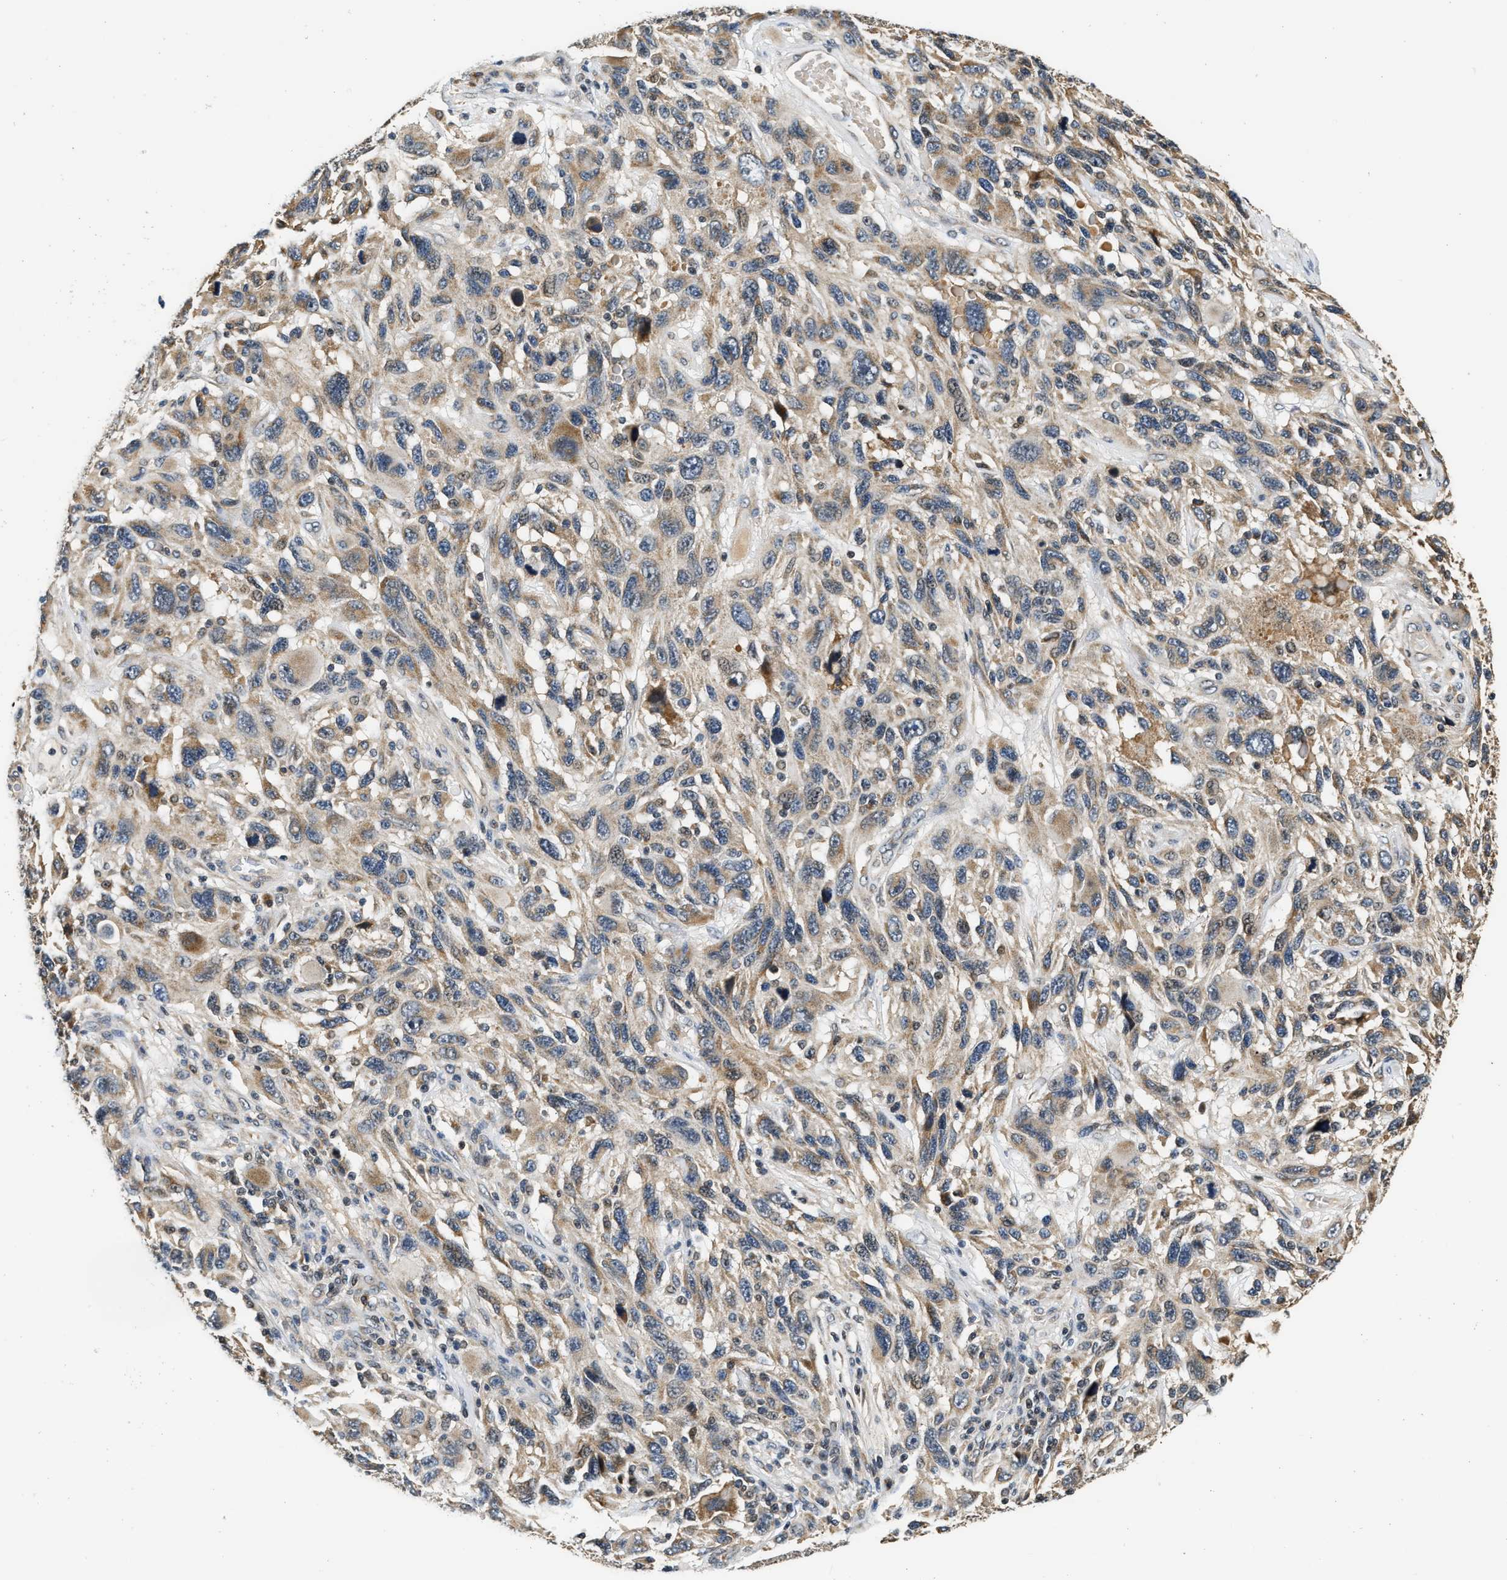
{"staining": {"intensity": "moderate", "quantity": "25%-75%", "location": "cytoplasmic/membranous"}, "tissue": "melanoma", "cell_type": "Tumor cells", "image_type": "cancer", "snomed": [{"axis": "morphology", "description": "Malignant melanoma, NOS"}, {"axis": "topography", "description": "Skin"}], "caption": "Immunohistochemistry of human malignant melanoma reveals medium levels of moderate cytoplasmic/membranous expression in approximately 25%-75% of tumor cells. (brown staining indicates protein expression, while blue staining denotes nuclei).", "gene": "EXTL2", "patient": {"sex": "male", "age": 53}}